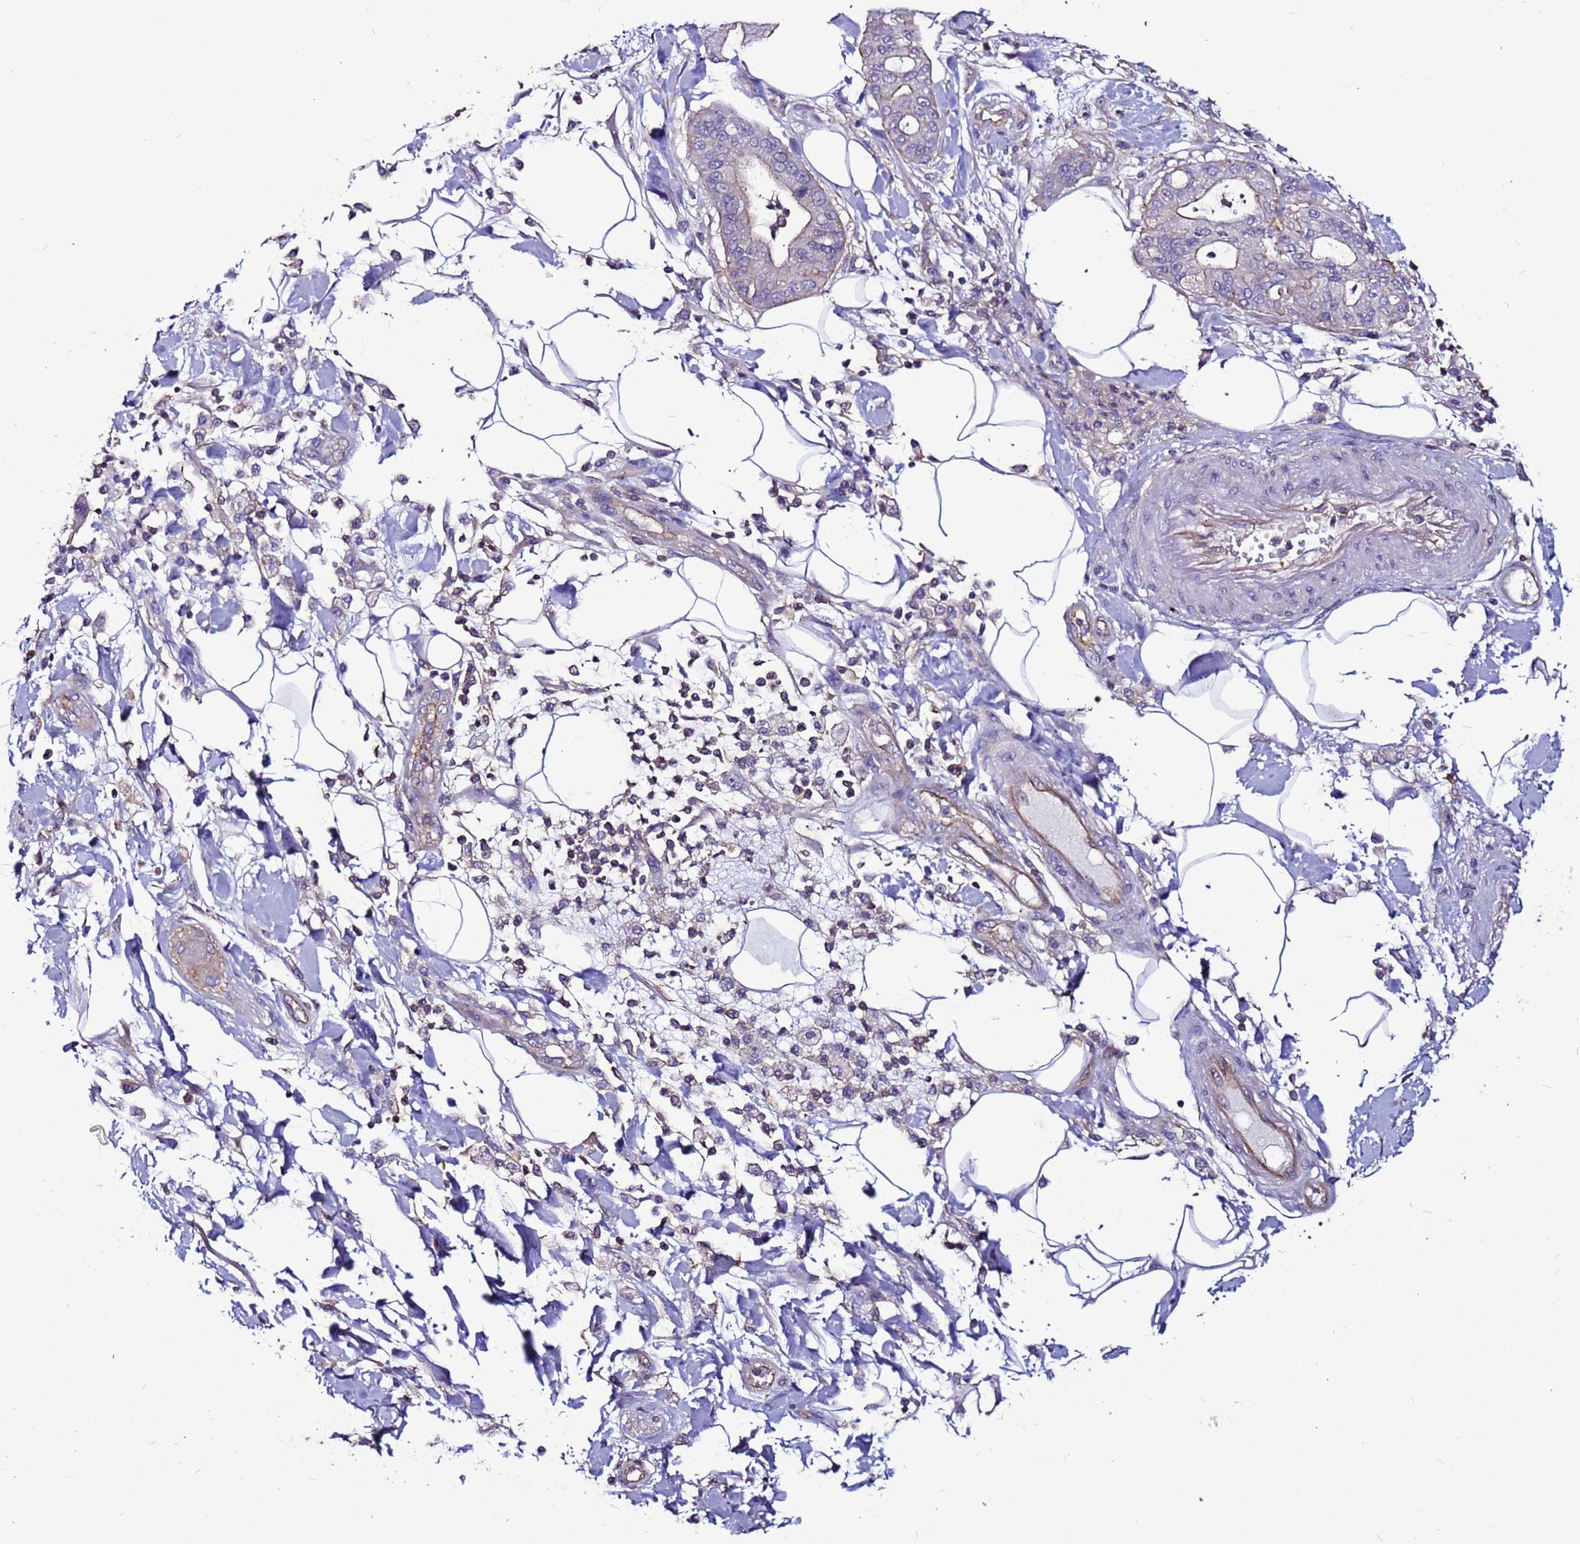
{"staining": {"intensity": "moderate", "quantity": "<25%", "location": "cytoplasmic/membranous"}, "tissue": "pancreatic cancer", "cell_type": "Tumor cells", "image_type": "cancer", "snomed": [{"axis": "morphology", "description": "Adenocarcinoma, NOS"}, {"axis": "morphology", "description": "Adenocarcinoma, metastatic, NOS"}, {"axis": "topography", "description": "Lymph node"}, {"axis": "topography", "description": "Pancreas"}, {"axis": "topography", "description": "Duodenum"}], "caption": "High-magnification brightfield microscopy of pancreatic metastatic adenocarcinoma stained with DAB (brown) and counterstained with hematoxylin (blue). tumor cells exhibit moderate cytoplasmic/membranous positivity is present in about<25% of cells. (DAB (3,3'-diaminobenzidine) IHC, brown staining for protein, blue staining for nuclei).", "gene": "NRN1L", "patient": {"sex": "female", "age": 64}}